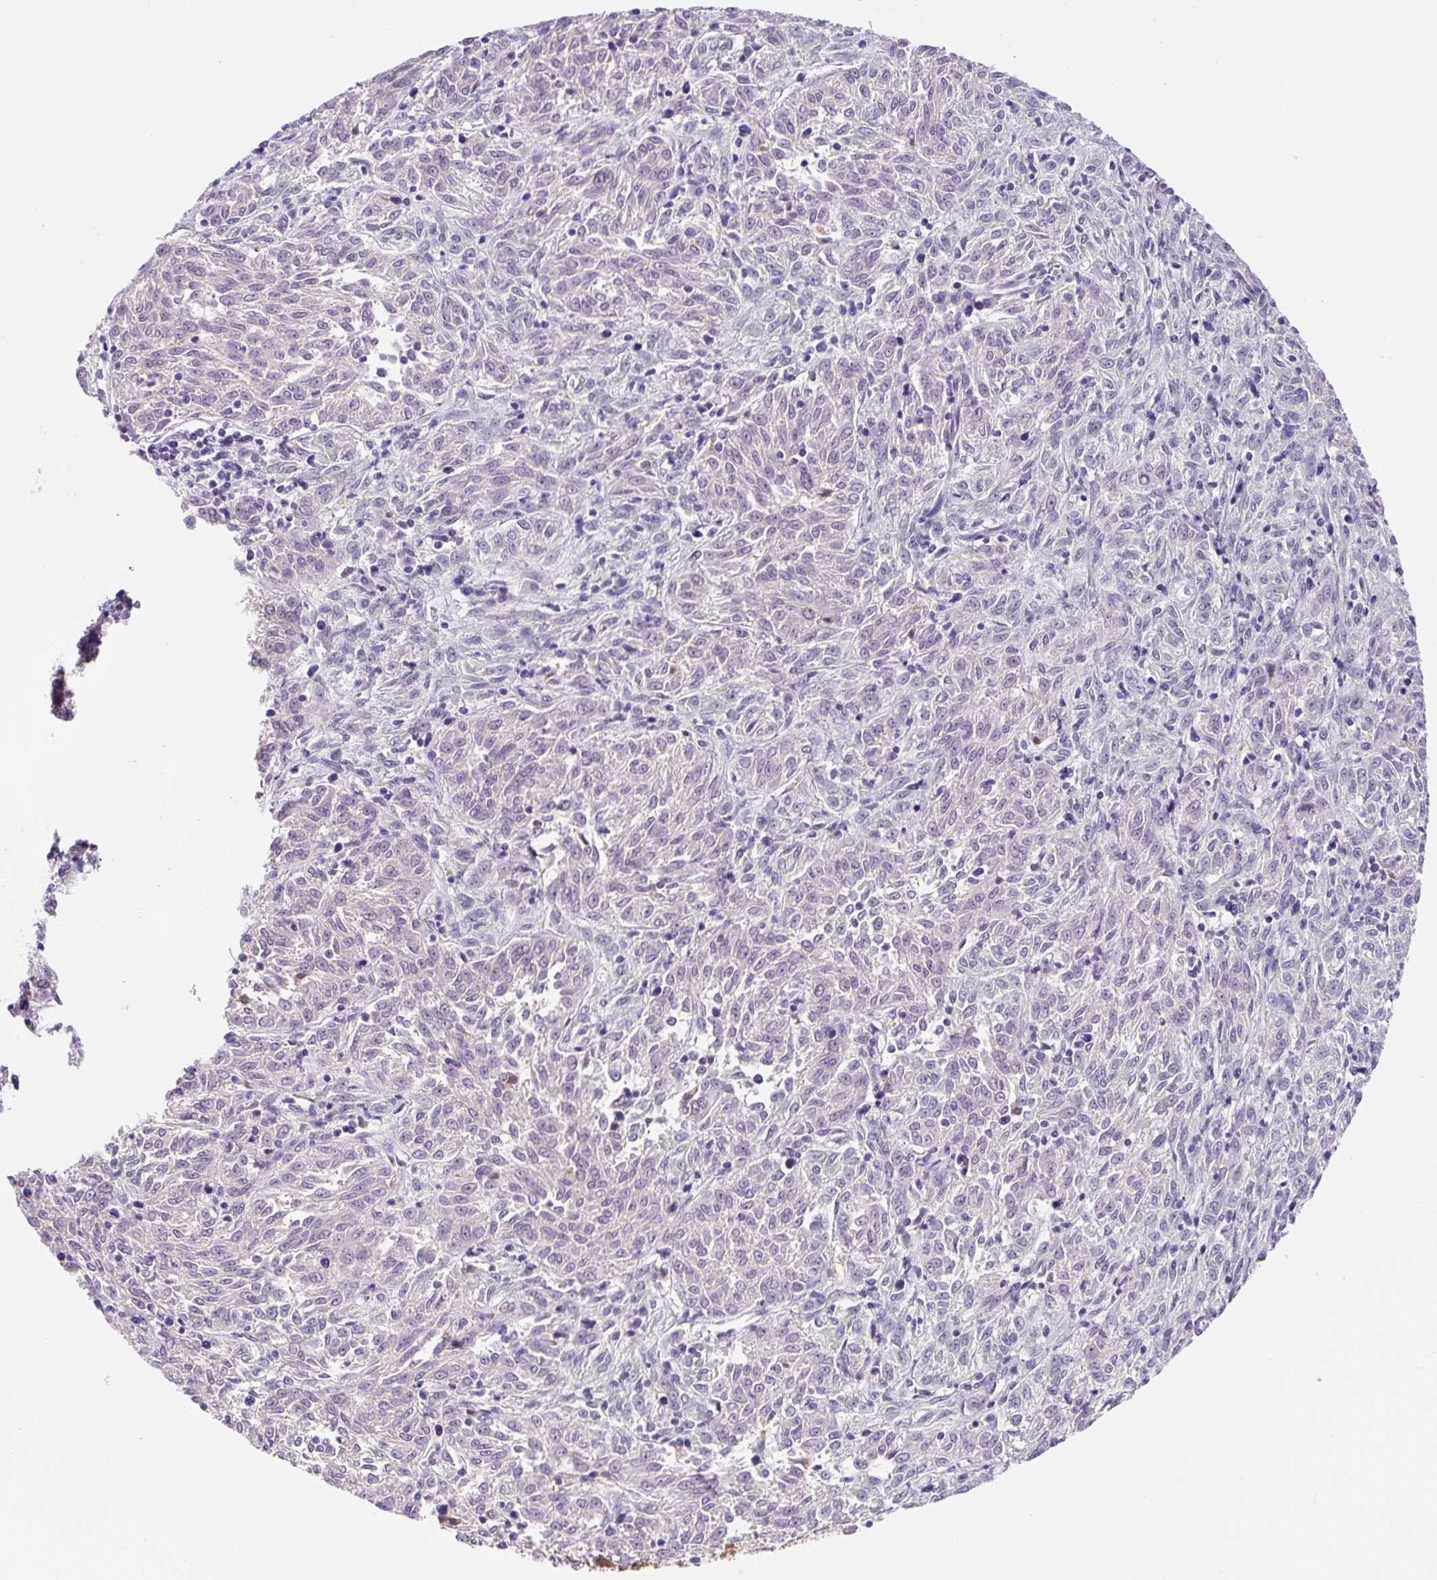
{"staining": {"intensity": "negative", "quantity": "none", "location": "none"}, "tissue": "melanoma", "cell_type": "Tumor cells", "image_type": "cancer", "snomed": [{"axis": "morphology", "description": "Malignant melanoma, NOS"}, {"axis": "topography", "description": "Skin"}], "caption": "Immunohistochemistry micrograph of neoplastic tissue: human melanoma stained with DAB shows no significant protein expression in tumor cells. The staining was performed using DAB (3,3'-diaminobenzidine) to visualize the protein expression in brown, while the nuclei were stained in blue with hematoxylin (Magnification: 20x).", "gene": "PLA2G4A", "patient": {"sex": "female", "age": 72}}